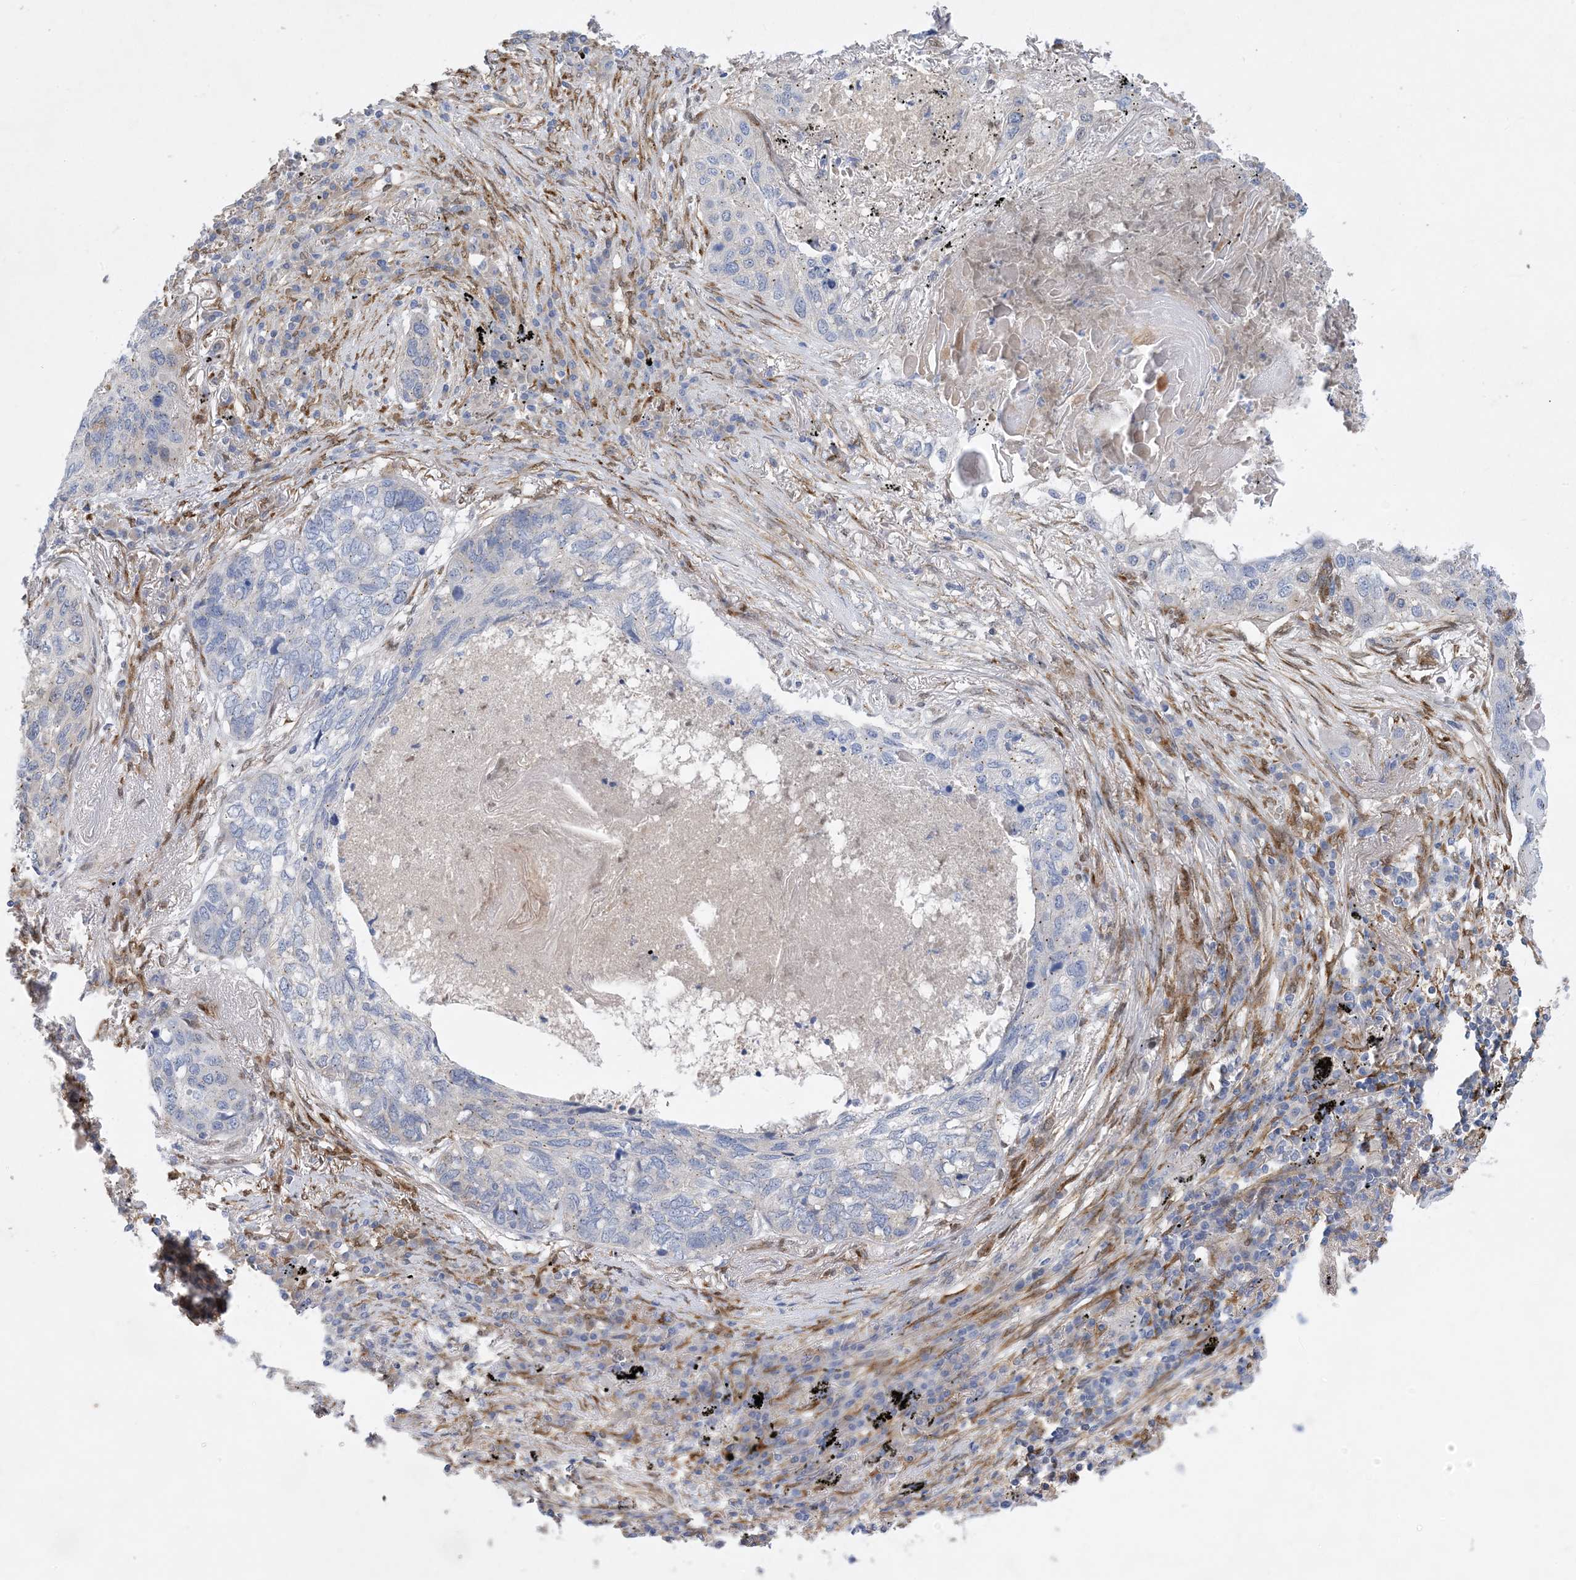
{"staining": {"intensity": "negative", "quantity": "none", "location": "none"}, "tissue": "lung cancer", "cell_type": "Tumor cells", "image_type": "cancer", "snomed": [{"axis": "morphology", "description": "Squamous cell carcinoma, NOS"}, {"axis": "topography", "description": "Lung"}], "caption": "Immunohistochemistry histopathology image of neoplastic tissue: lung cancer (squamous cell carcinoma) stained with DAB (3,3'-diaminobenzidine) shows no significant protein staining in tumor cells.", "gene": "RBMS3", "patient": {"sex": "female", "age": 63}}